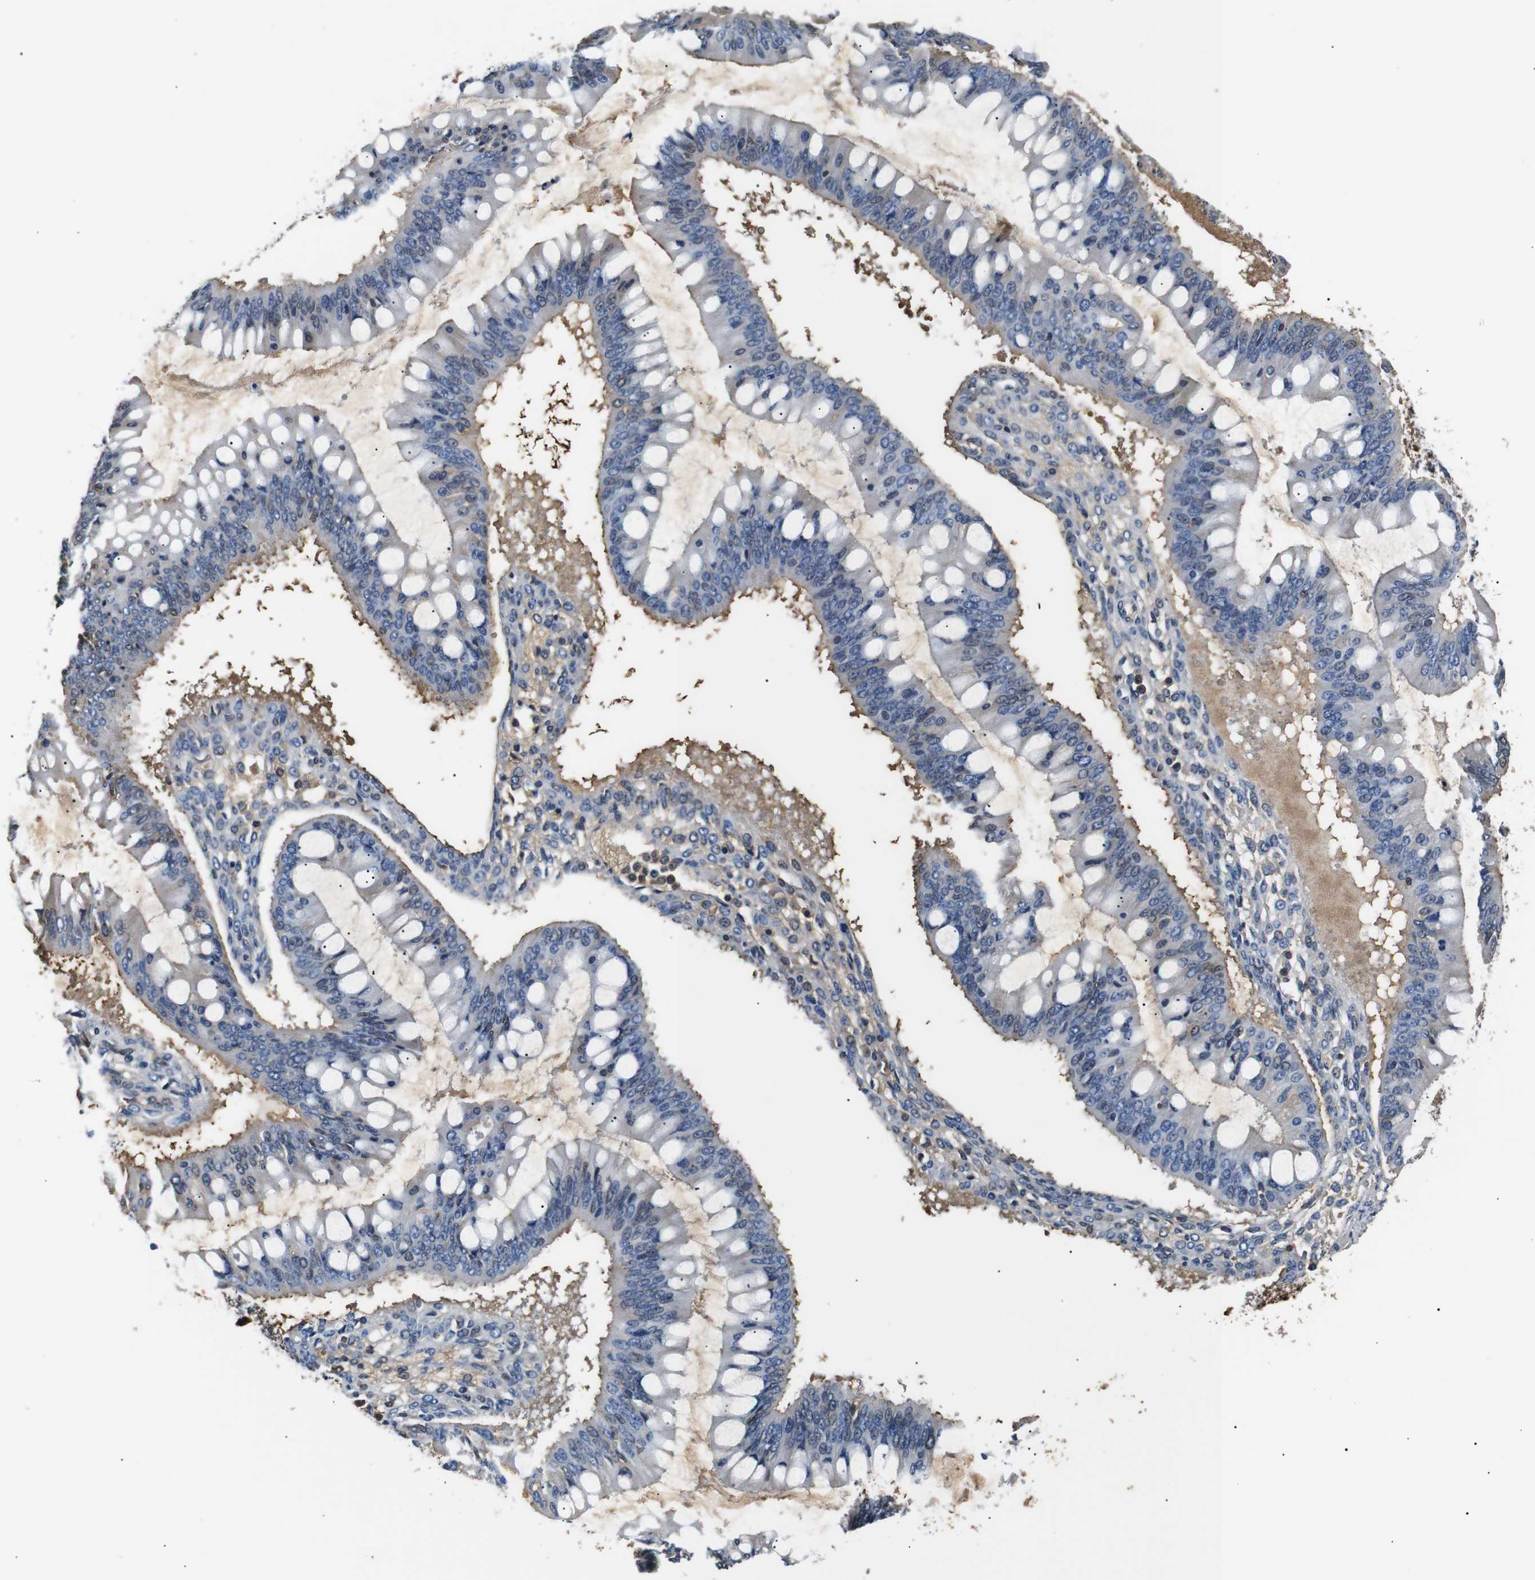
{"staining": {"intensity": "moderate", "quantity": "<25%", "location": "cytoplasmic/membranous"}, "tissue": "ovarian cancer", "cell_type": "Tumor cells", "image_type": "cancer", "snomed": [{"axis": "morphology", "description": "Cystadenocarcinoma, mucinous, NOS"}, {"axis": "topography", "description": "Ovary"}], "caption": "The immunohistochemical stain shows moderate cytoplasmic/membranous staining in tumor cells of mucinous cystadenocarcinoma (ovarian) tissue.", "gene": "LHCGR", "patient": {"sex": "female", "age": 73}}